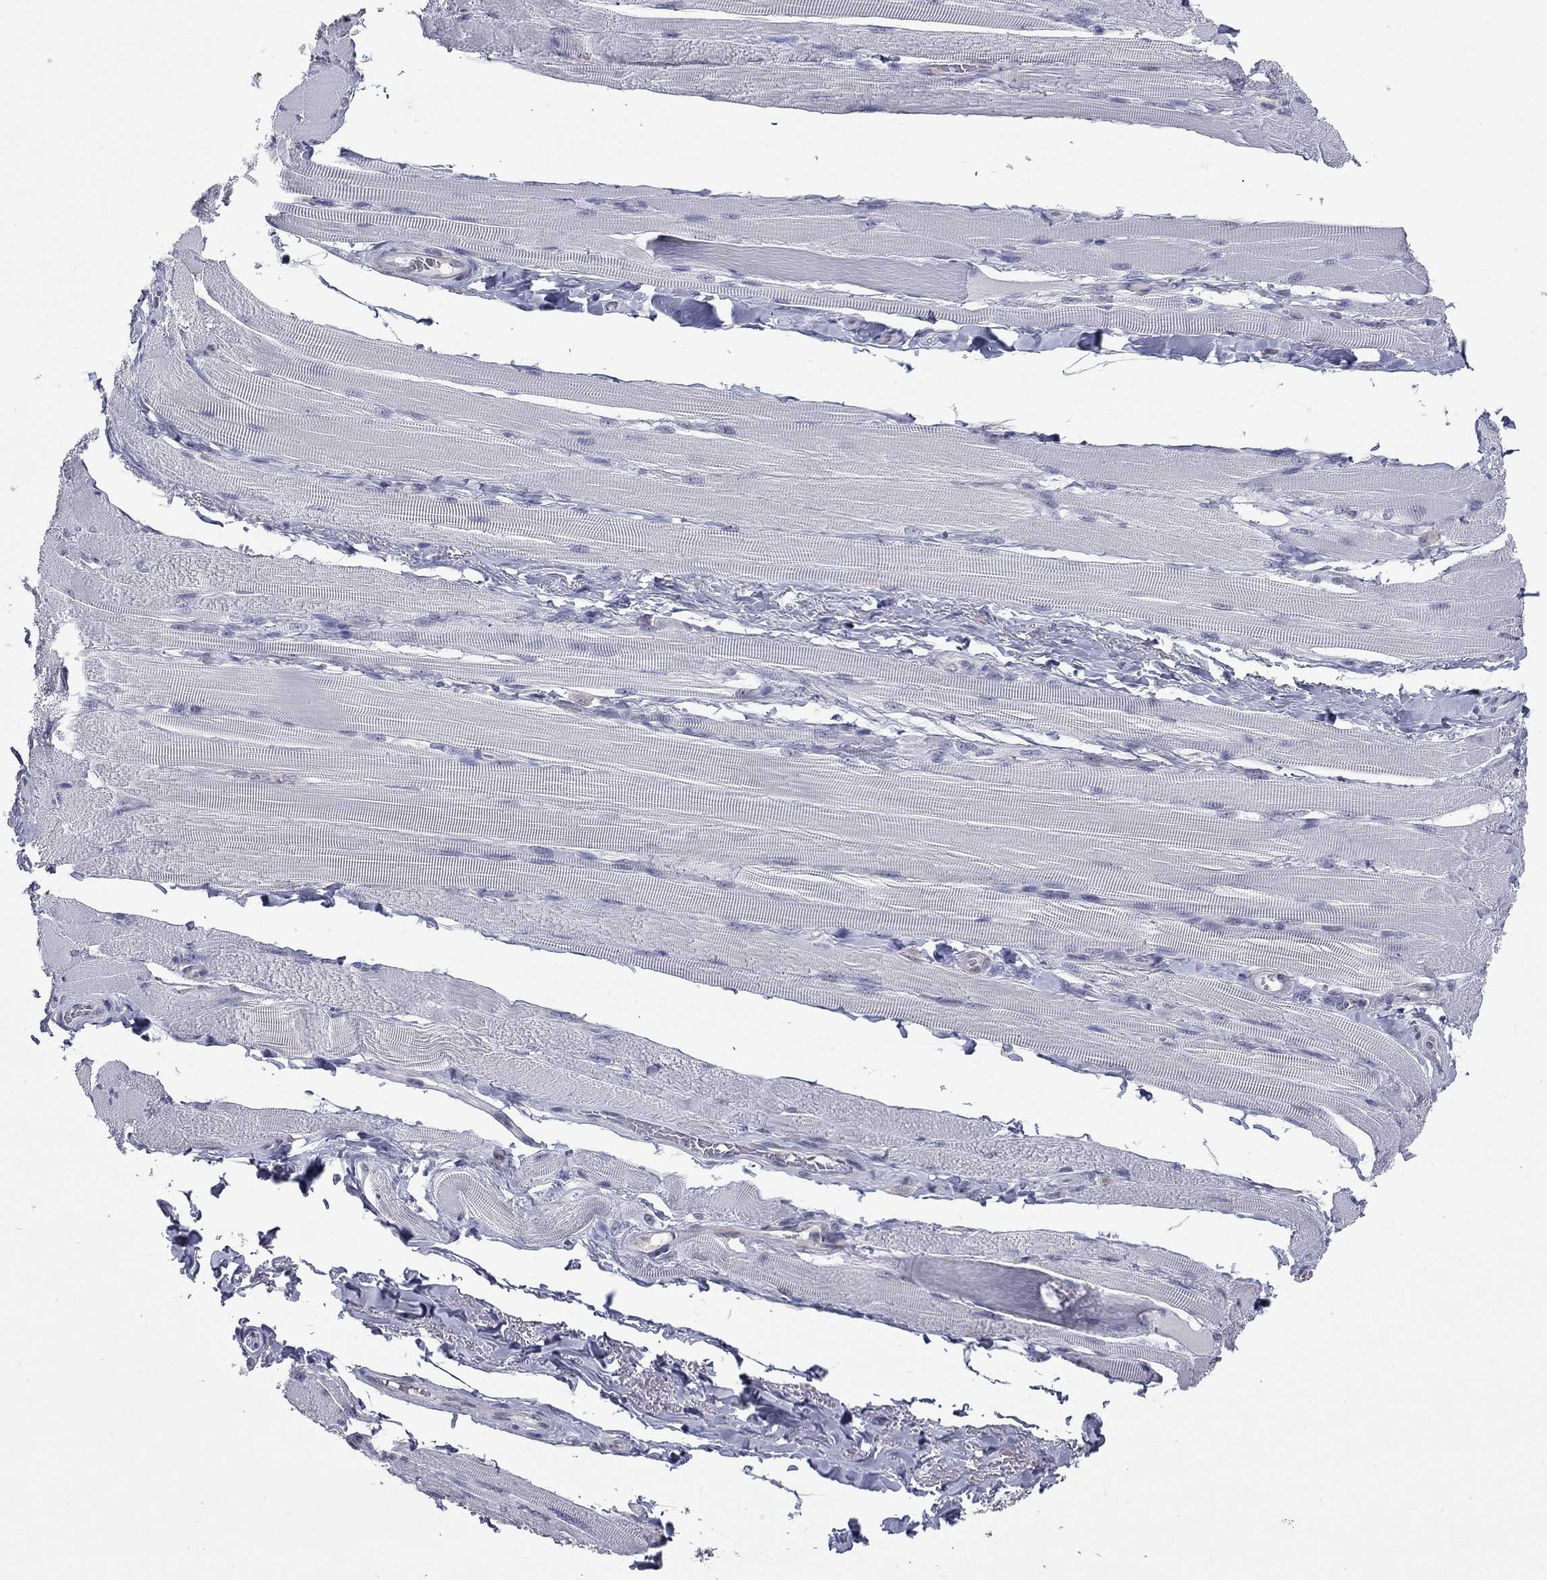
{"staining": {"intensity": "negative", "quantity": "none", "location": "none"}, "tissue": "skeletal muscle", "cell_type": "Myocytes", "image_type": "normal", "snomed": [{"axis": "morphology", "description": "Normal tissue, NOS"}, {"axis": "topography", "description": "Skeletal muscle"}, {"axis": "topography", "description": "Anal"}, {"axis": "topography", "description": "Peripheral nerve tissue"}], "caption": "Myocytes are negative for protein expression in unremarkable human skeletal muscle.", "gene": "SHOC2", "patient": {"sex": "male", "age": 53}}